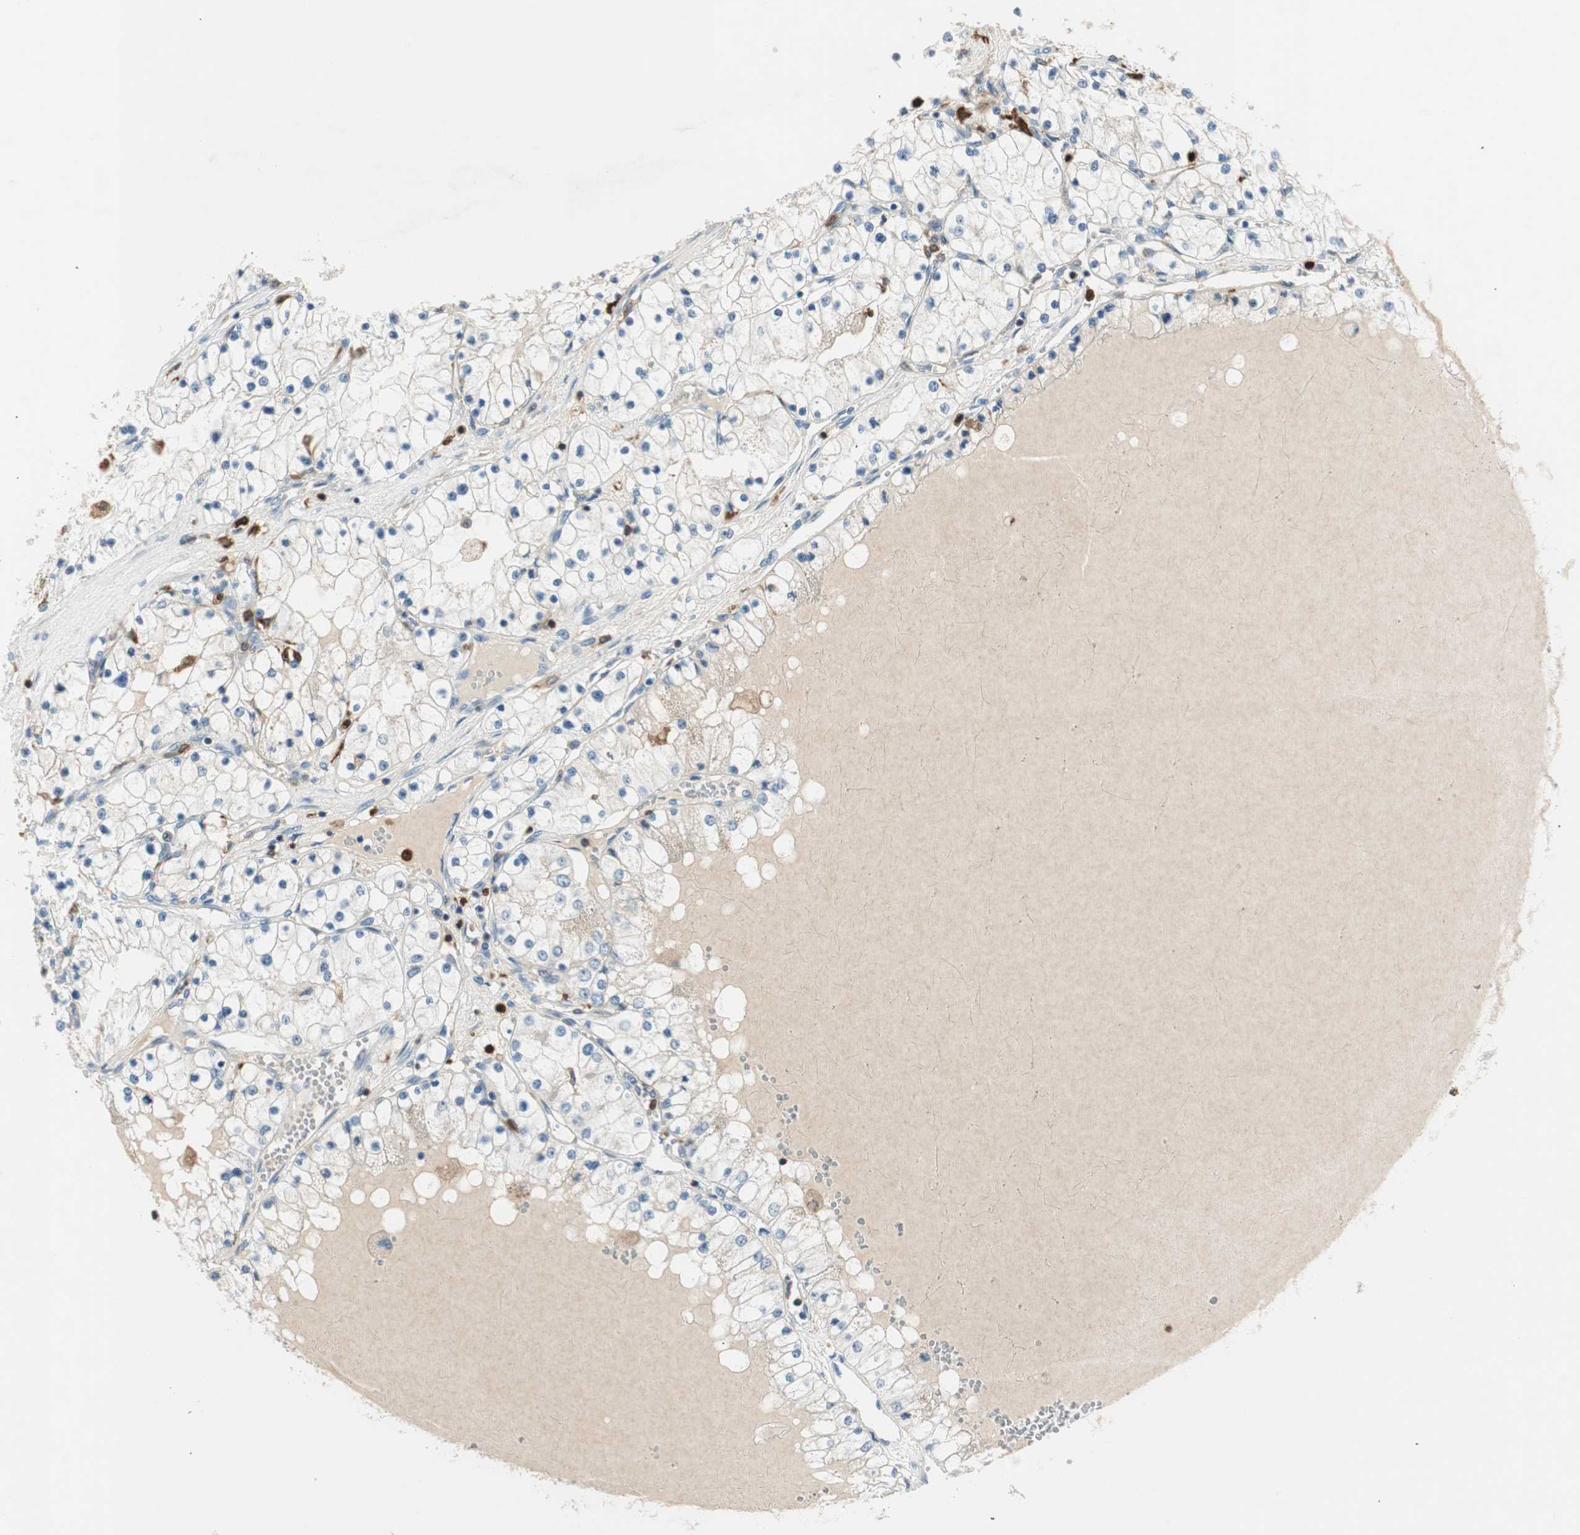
{"staining": {"intensity": "negative", "quantity": "none", "location": "none"}, "tissue": "renal cancer", "cell_type": "Tumor cells", "image_type": "cancer", "snomed": [{"axis": "morphology", "description": "Adenocarcinoma, NOS"}, {"axis": "topography", "description": "Kidney"}], "caption": "Photomicrograph shows no protein staining in tumor cells of renal cancer tissue.", "gene": "COTL1", "patient": {"sex": "male", "age": 68}}